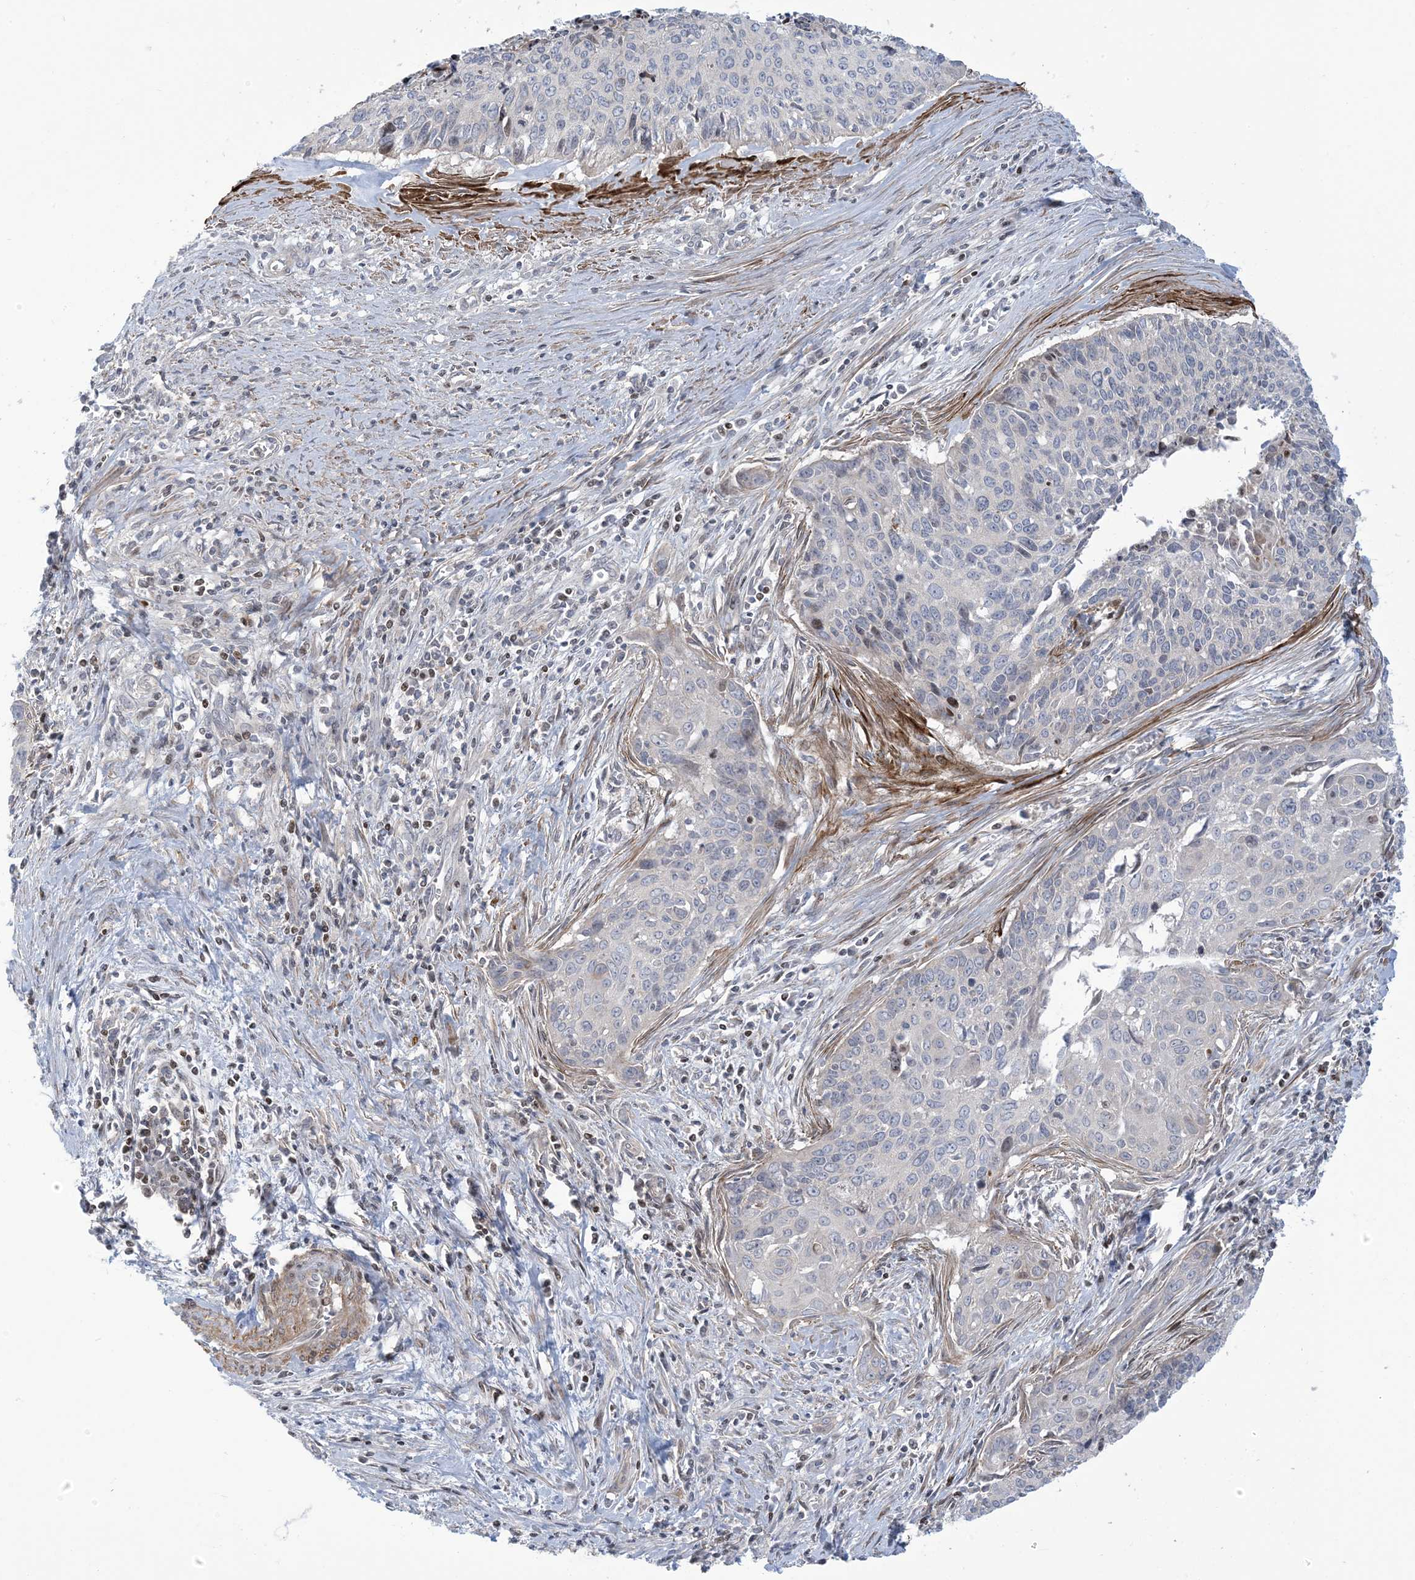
{"staining": {"intensity": "negative", "quantity": "none", "location": "none"}, "tissue": "cervical cancer", "cell_type": "Tumor cells", "image_type": "cancer", "snomed": [{"axis": "morphology", "description": "Squamous cell carcinoma, NOS"}, {"axis": "topography", "description": "Cervix"}], "caption": "Tumor cells are negative for protein expression in human cervical cancer (squamous cell carcinoma).", "gene": "AFTPH", "patient": {"sex": "female", "age": 55}}